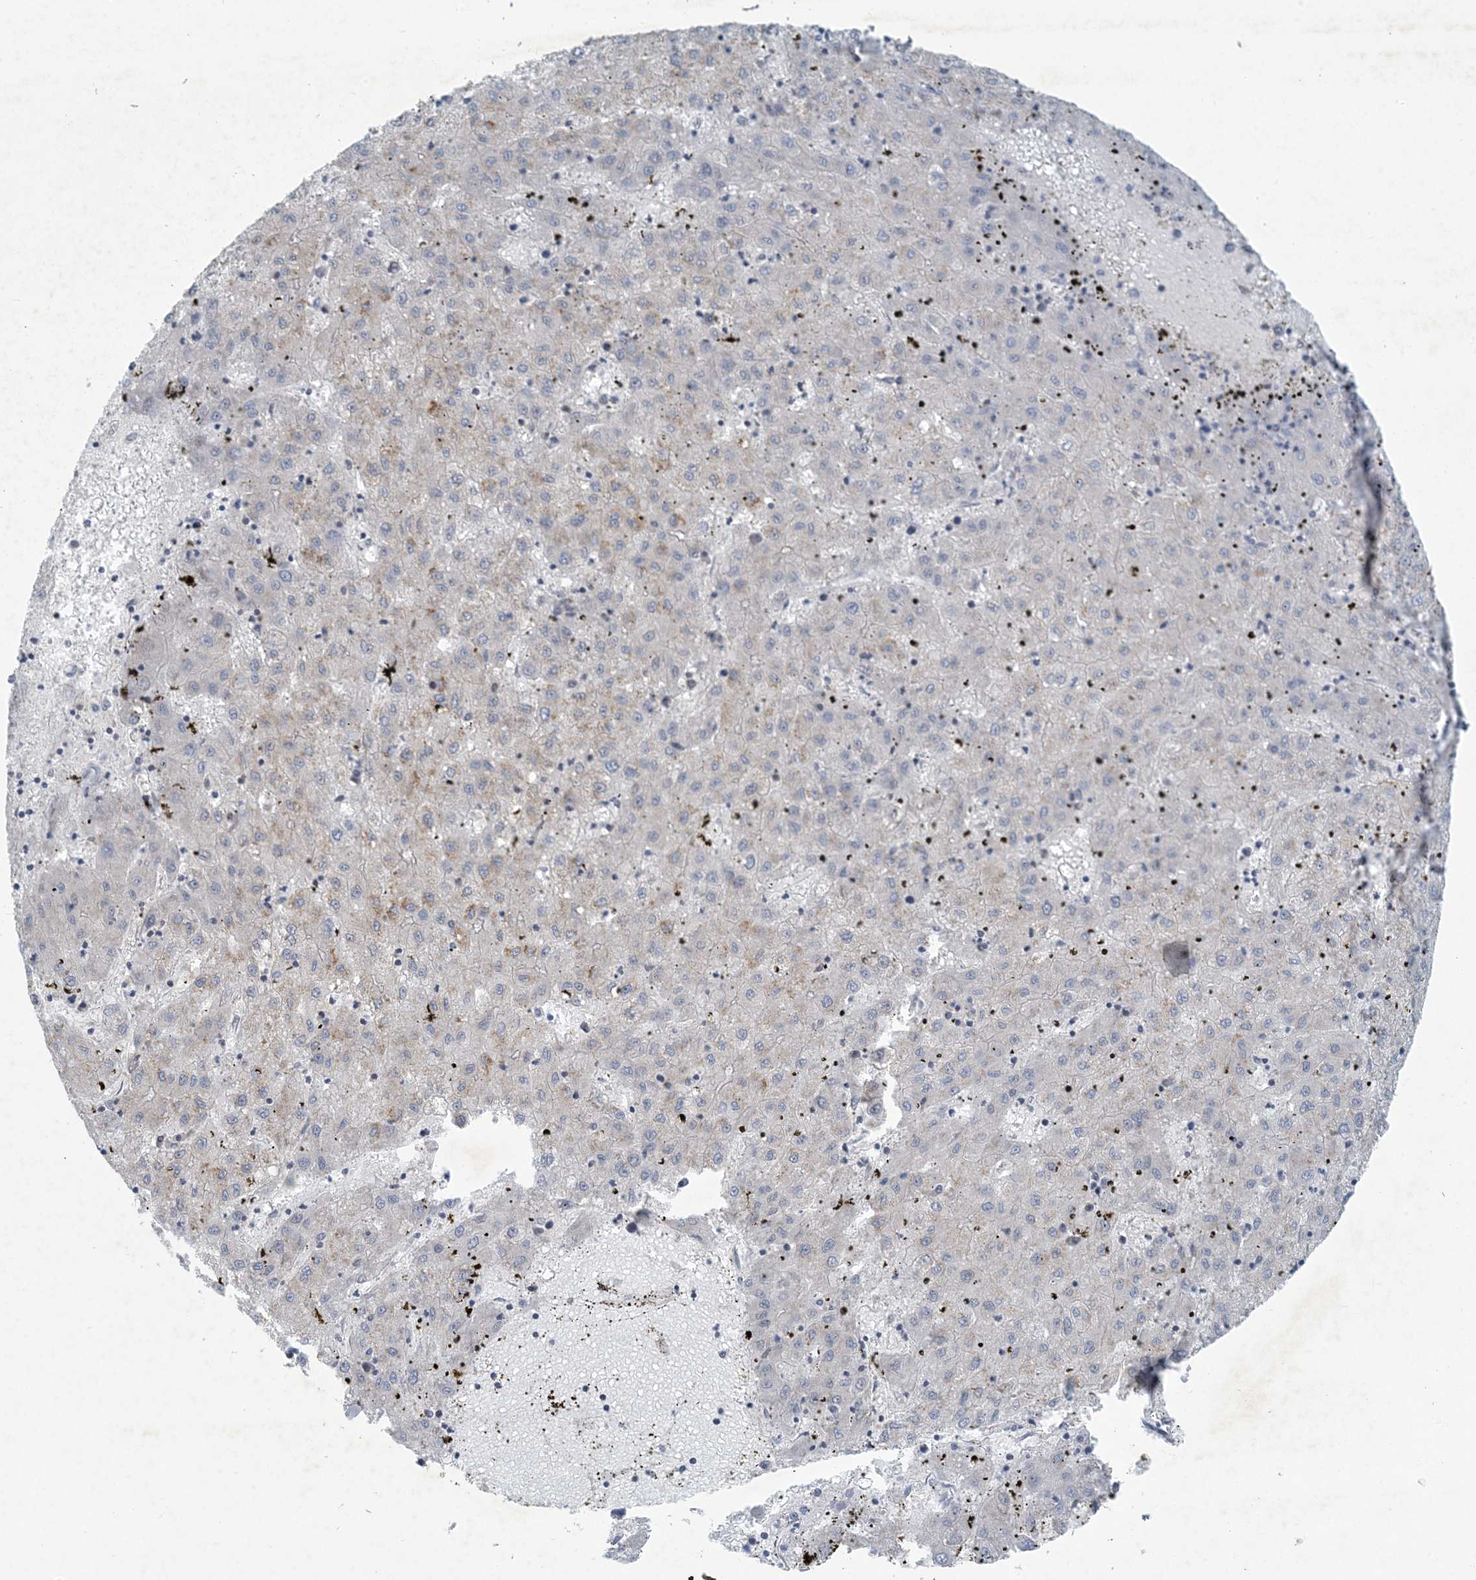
{"staining": {"intensity": "negative", "quantity": "none", "location": "none"}, "tissue": "liver cancer", "cell_type": "Tumor cells", "image_type": "cancer", "snomed": [{"axis": "morphology", "description": "Carcinoma, Hepatocellular, NOS"}, {"axis": "topography", "description": "Liver"}], "caption": "The immunohistochemistry histopathology image has no significant expression in tumor cells of liver hepatocellular carcinoma tissue.", "gene": "HIKESHI", "patient": {"sex": "male", "age": 72}}